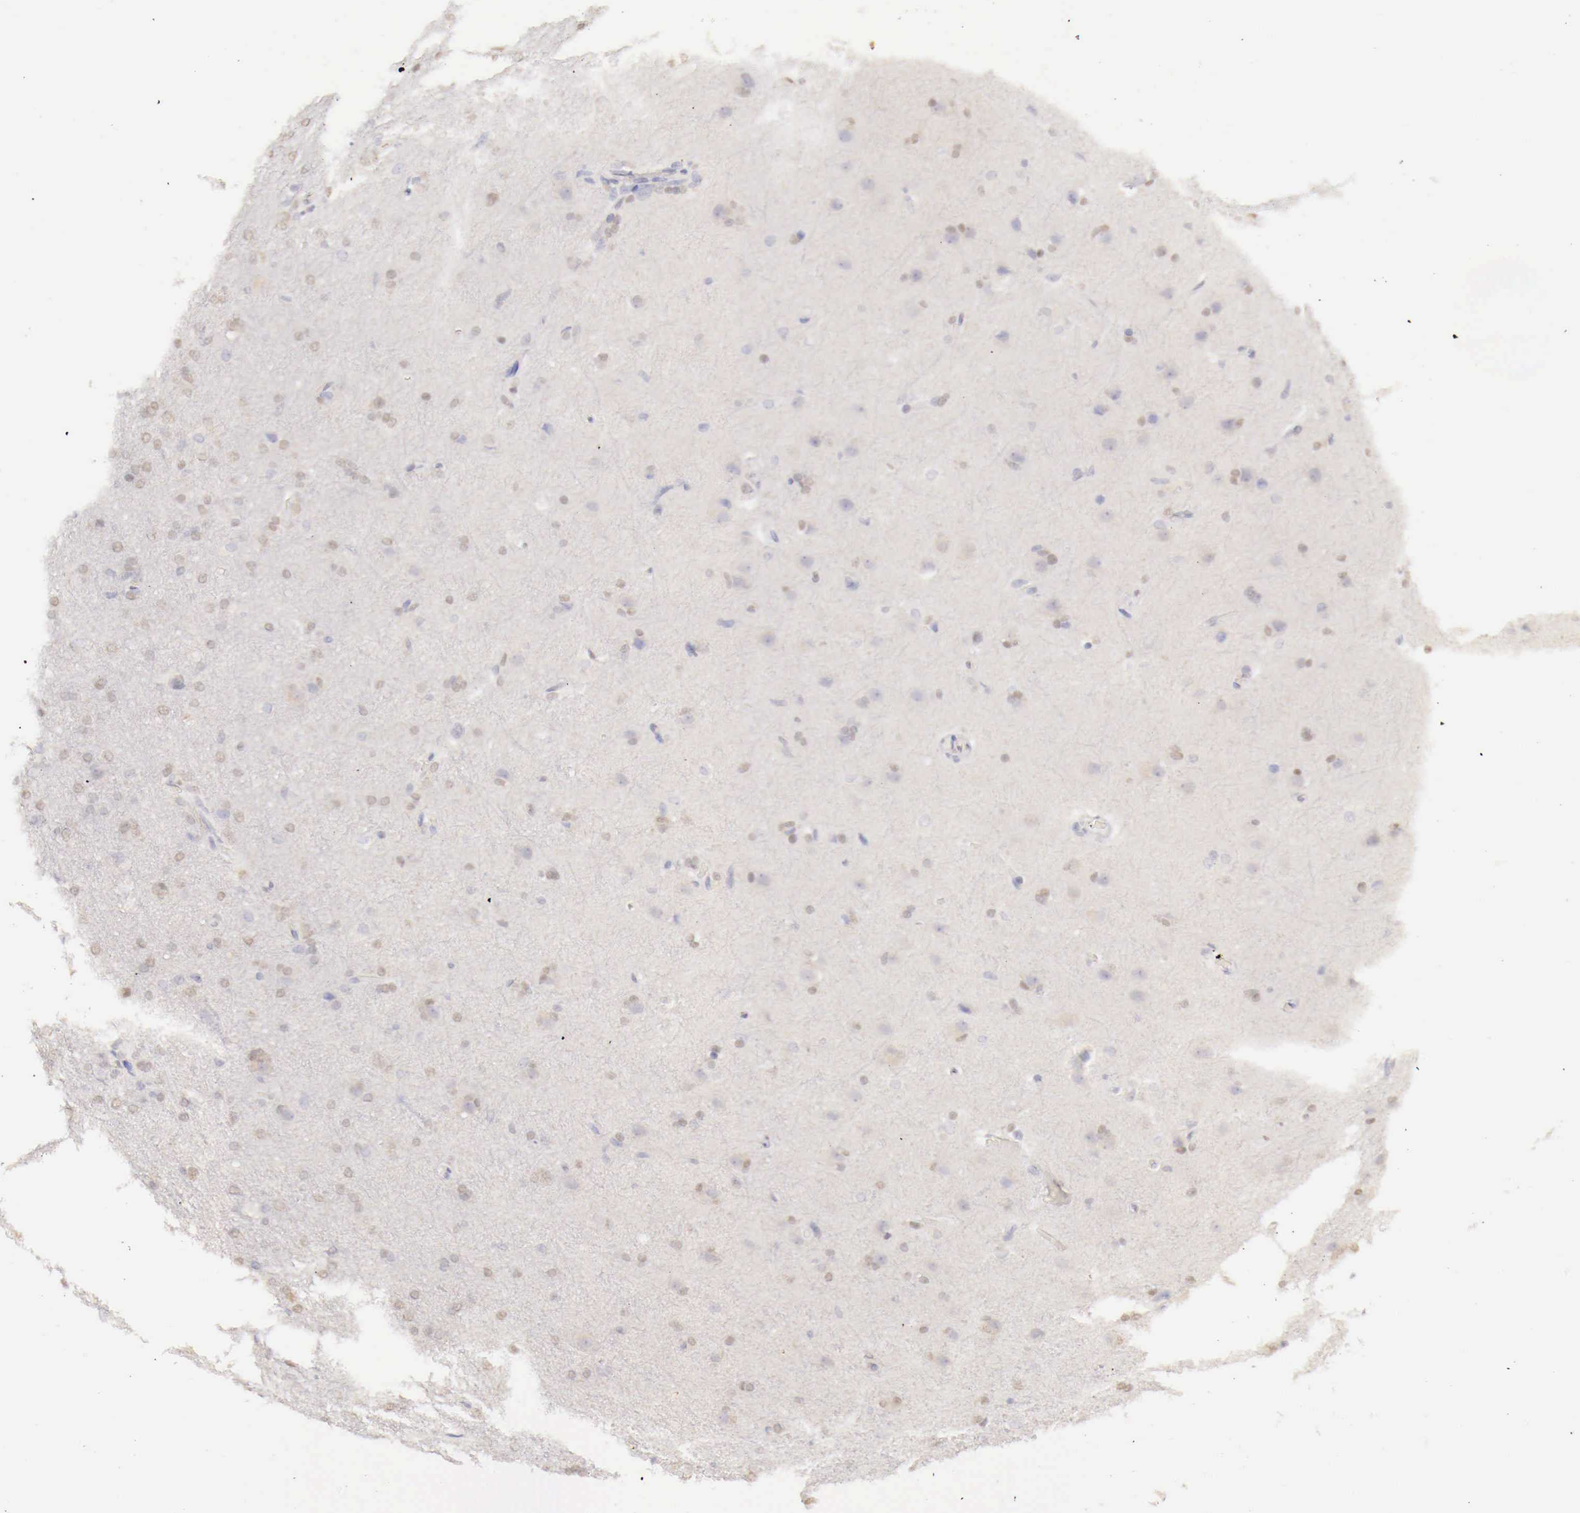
{"staining": {"intensity": "negative", "quantity": "none", "location": "none"}, "tissue": "glioma", "cell_type": "Tumor cells", "image_type": "cancer", "snomed": [{"axis": "morphology", "description": "Glioma, malignant, High grade"}, {"axis": "topography", "description": "Brain"}], "caption": "Tumor cells show no significant staining in malignant glioma (high-grade). (Brightfield microscopy of DAB immunohistochemistry at high magnification).", "gene": "UBA1", "patient": {"sex": "male", "age": 68}}